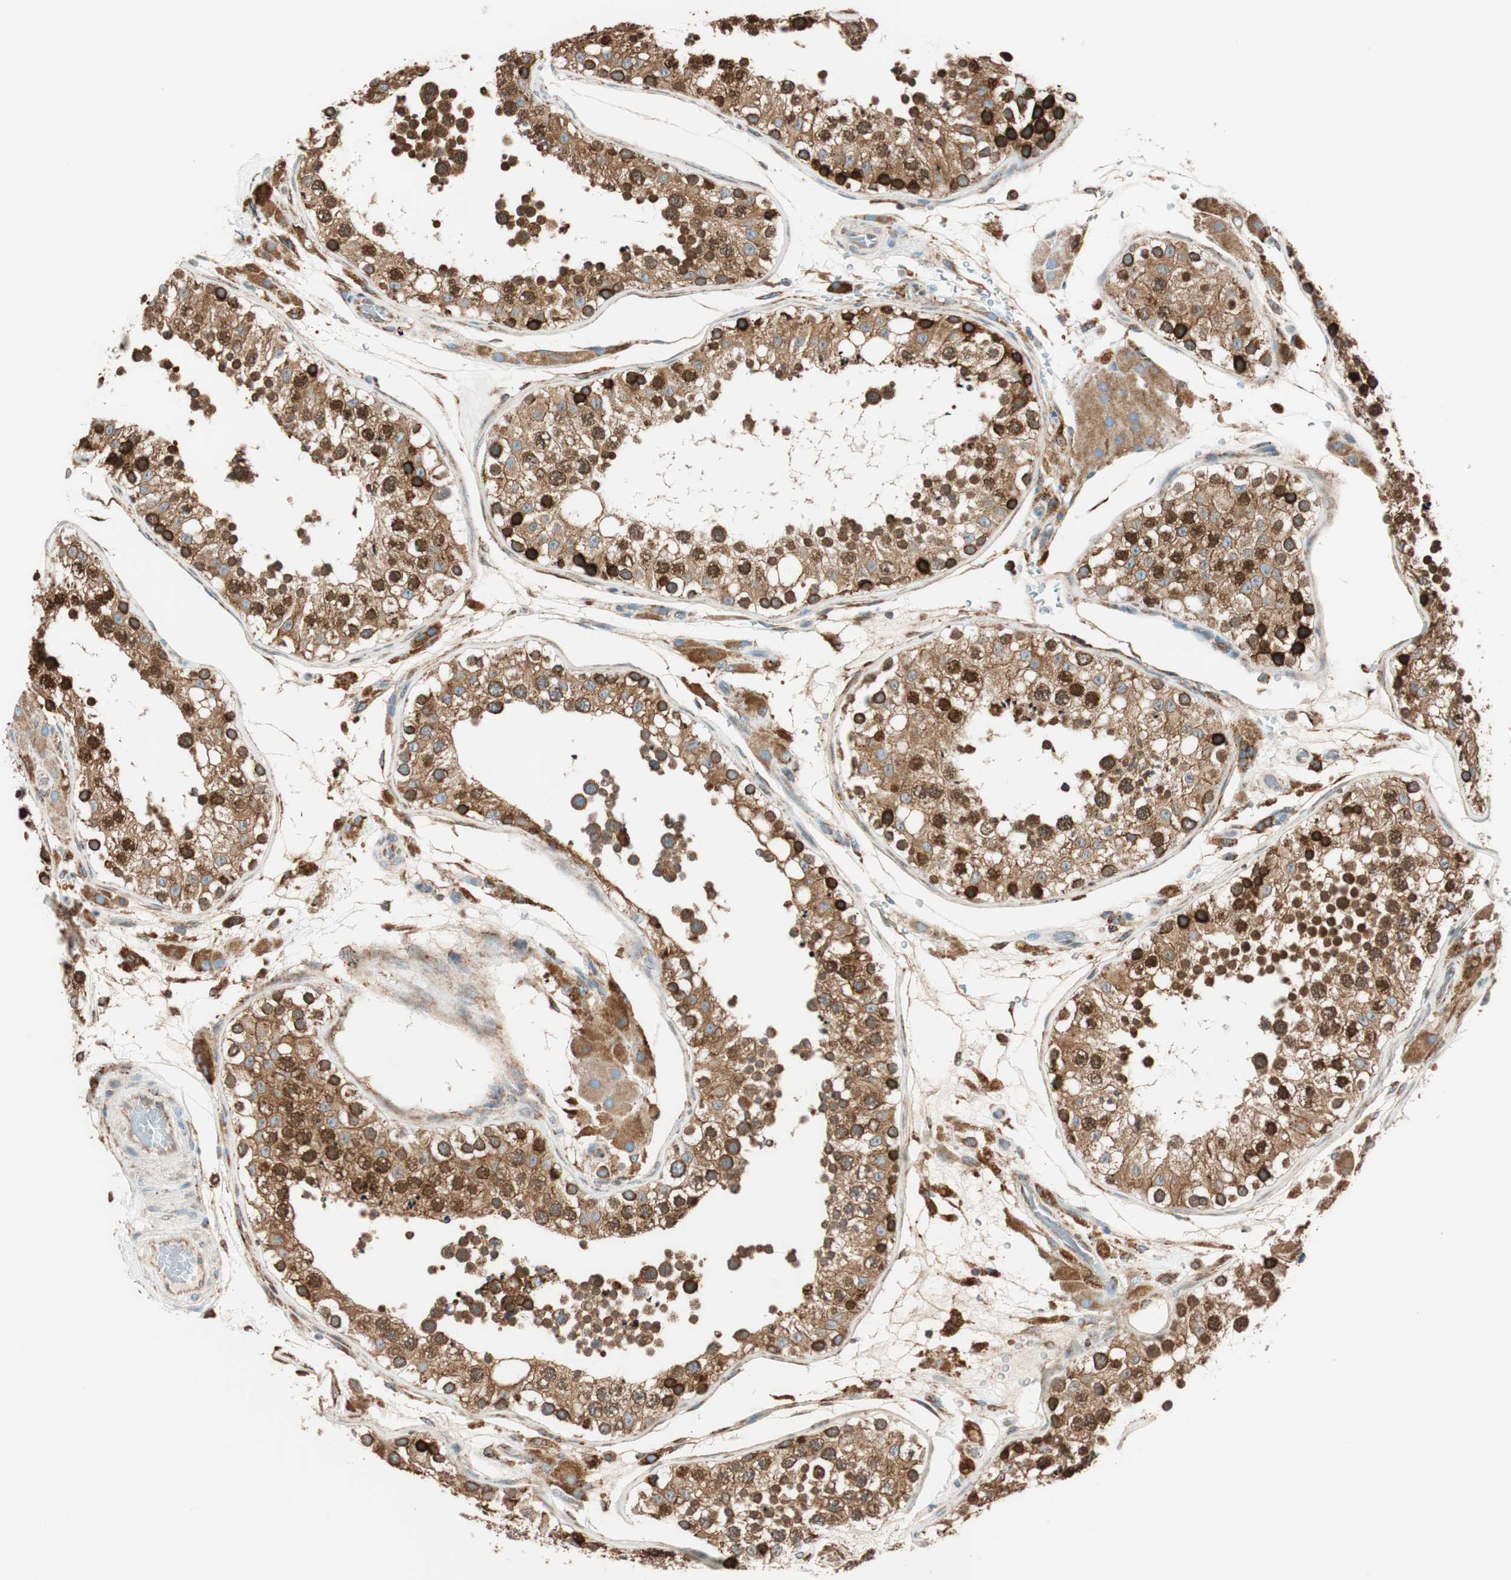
{"staining": {"intensity": "strong", "quantity": ">75%", "location": "cytoplasmic/membranous,nuclear"}, "tissue": "testis", "cell_type": "Cells in seminiferous ducts", "image_type": "normal", "snomed": [{"axis": "morphology", "description": "Normal tissue, NOS"}, {"axis": "topography", "description": "Testis"}], "caption": "A brown stain shows strong cytoplasmic/membranous,nuclear expression of a protein in cells in seminiferous ducts of normal human testis. (Stains: DAB in brown, nuclei in blue, Microscopy: brightfield microscopy at high magnification).", "gene": "PRKCSH", "patient": {"sex": "male", "age": 26}}